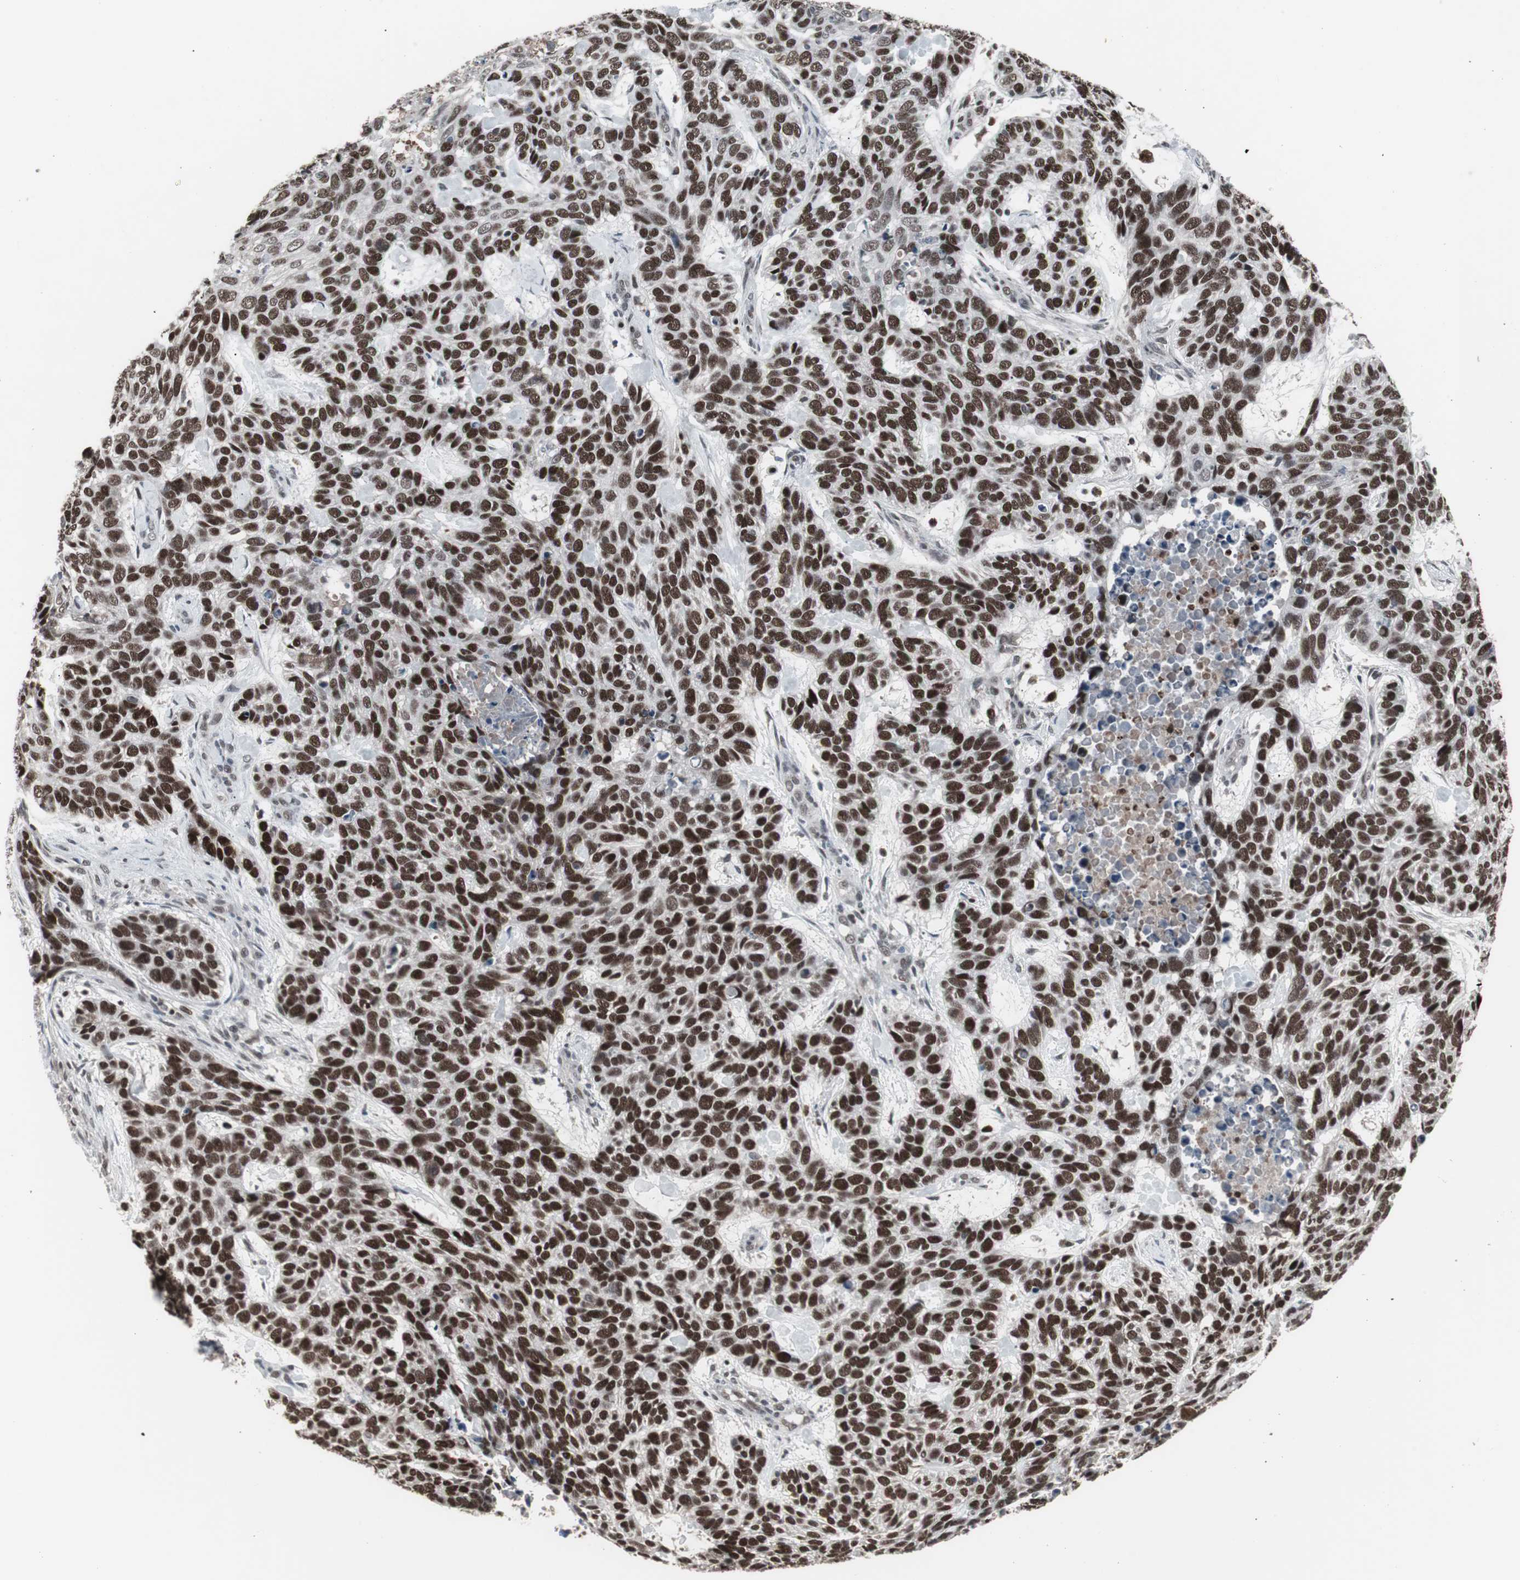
{"staining": {"intensity": "strong", "quantity": ">75%", "location": "nuclear"}, "tissue": "skin cancer", "cell_type": "Tumor cells", "image_type": "cancer", "snomed": [{"axis": "morphology", "description": "Basal cell carcinoma"}, {"axis": "topography", "description": "Skin"}], "caption": "Strong nuclear protein positivity is identified in approximately >75% of tumor cells in skin cancer (basal cell carcinoma).", "gene": "RXRA", "patient": {"sex": "male", "age": 87}}